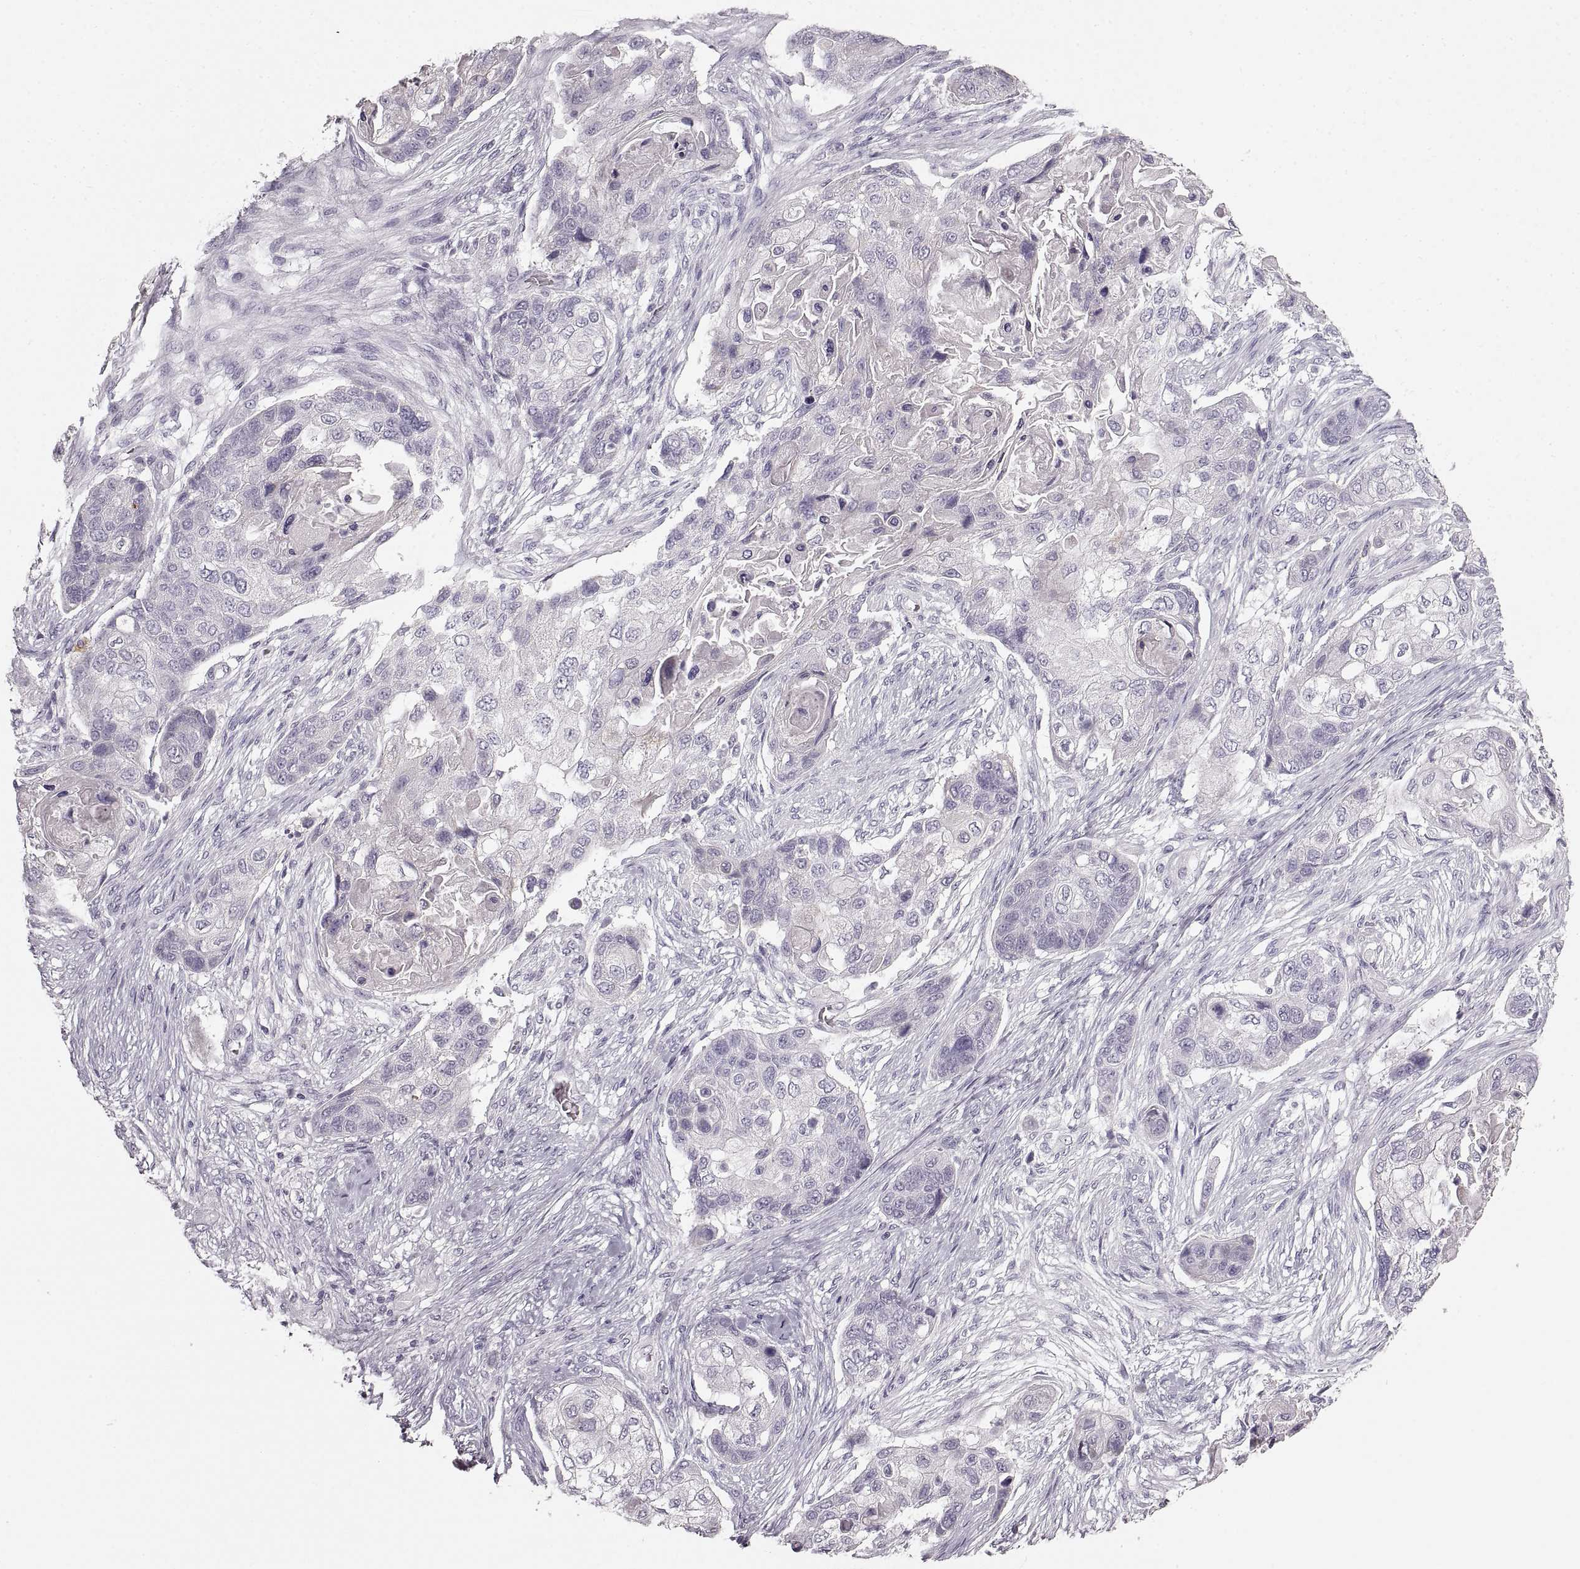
{"staining": {"intensity": "negative", "quantity": "none", "location": "none"}, "tissue": "lung cancer", "cell_type": "Tumor cells", "image_type": "cancer", "snomed": [{"axis": "morphology", "description": "Squamous cell carcinoma, NOS"}, {"axis": "topography", "description": "Lung"}], "caption": "The histopathology image shows no significant expression in tumor cells of lung squamous cell carcinoma.", "gene": "CNTN1", "patient": {"sex": "male", "age": 69}}